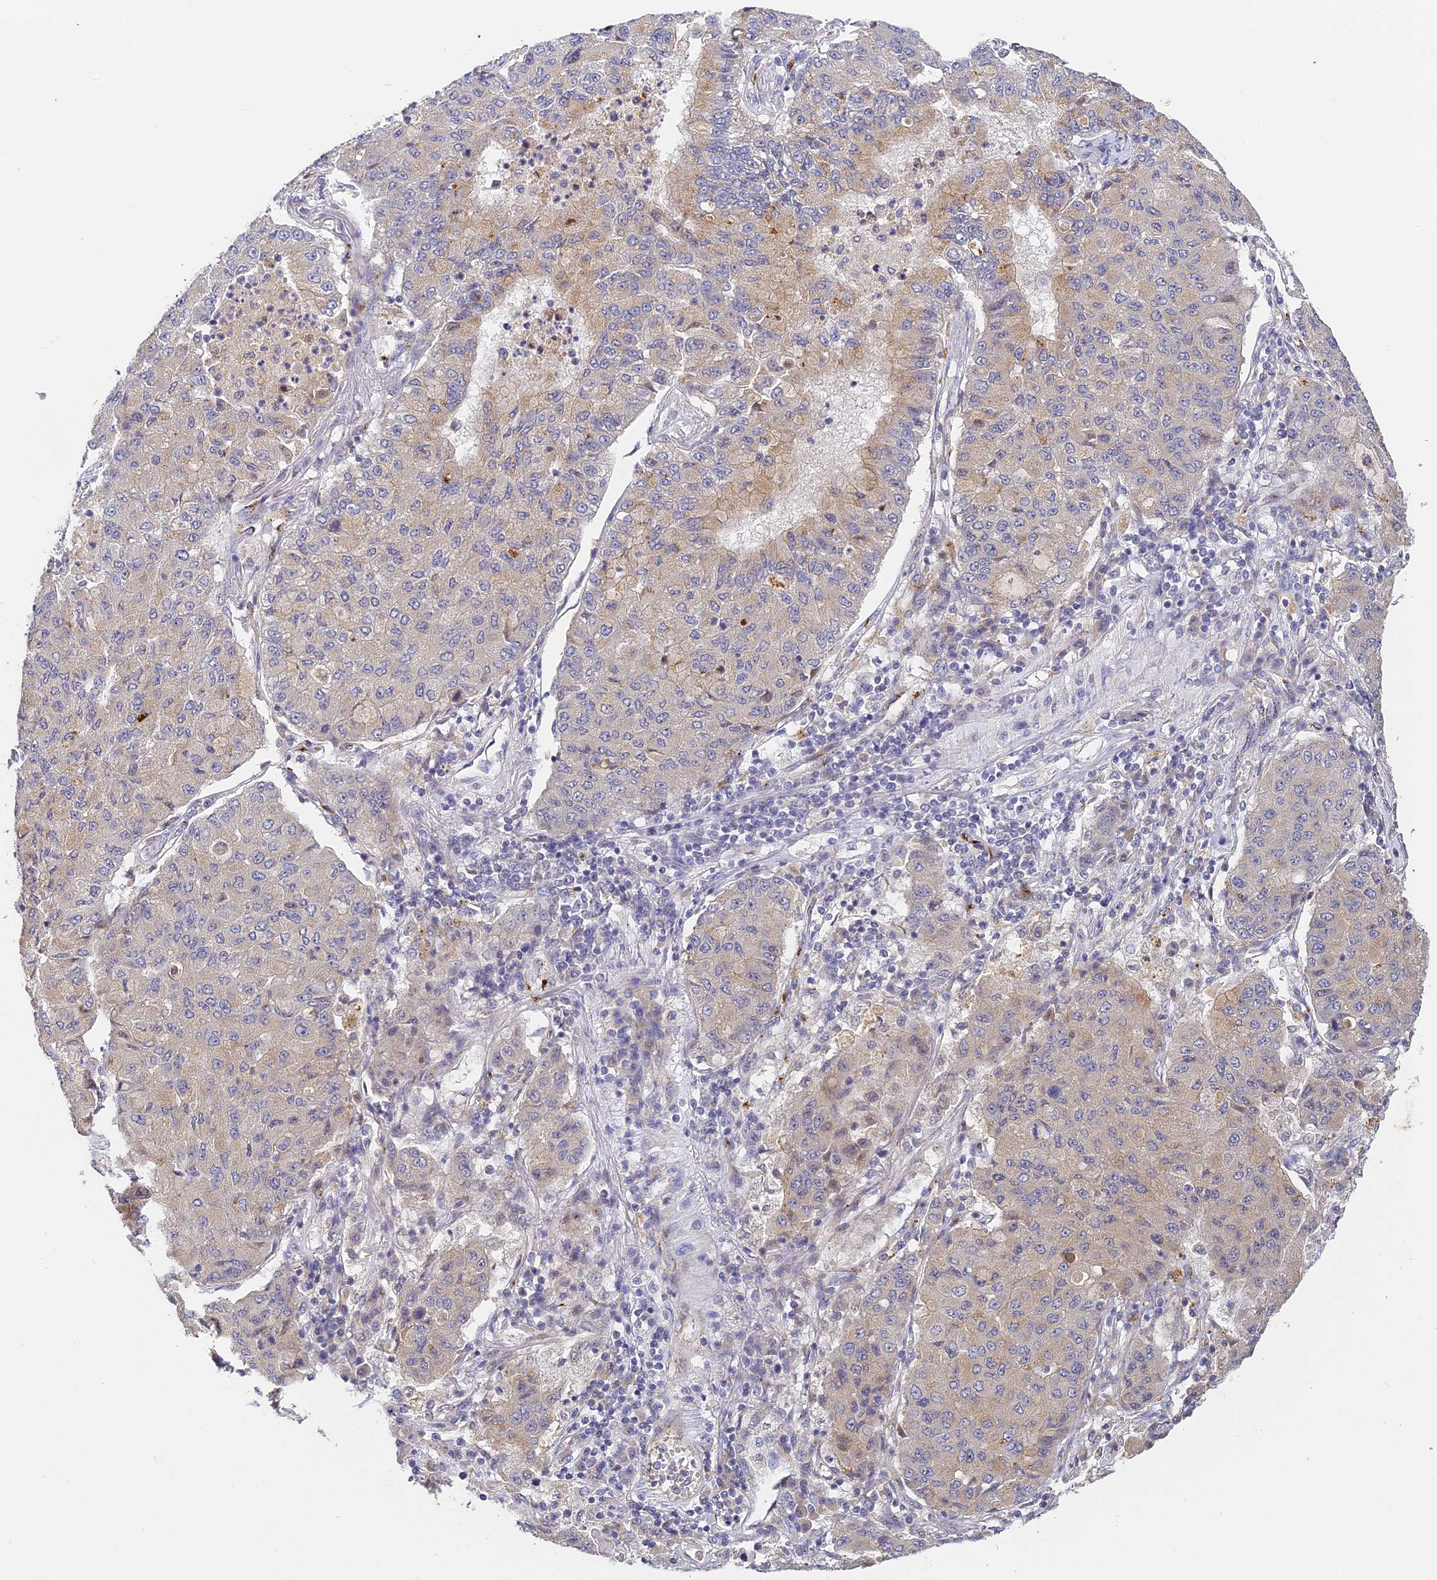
{"staining": {"intensity": "weak", "quantity": "25%-75%", "location": "cytoplasmic/membranous"}, "tissue": "lung cancer", "cell_type": "Tumor cells", "image_type": "cancer", "snomed": [{"axis": "morphology", "description": "Squamous cell carcinoma, NOS"}, {"axis": "topography", "description": "Lung"}], "caption": "The photomicrograph demonstrates a brown stain indicating the presence of a protein in the cytoplasmic/membranous of tumor cells in lung squamous cell carcinoma.", "gene": "DNAAF10", "patient": {"sex": "male", "age": 74}}